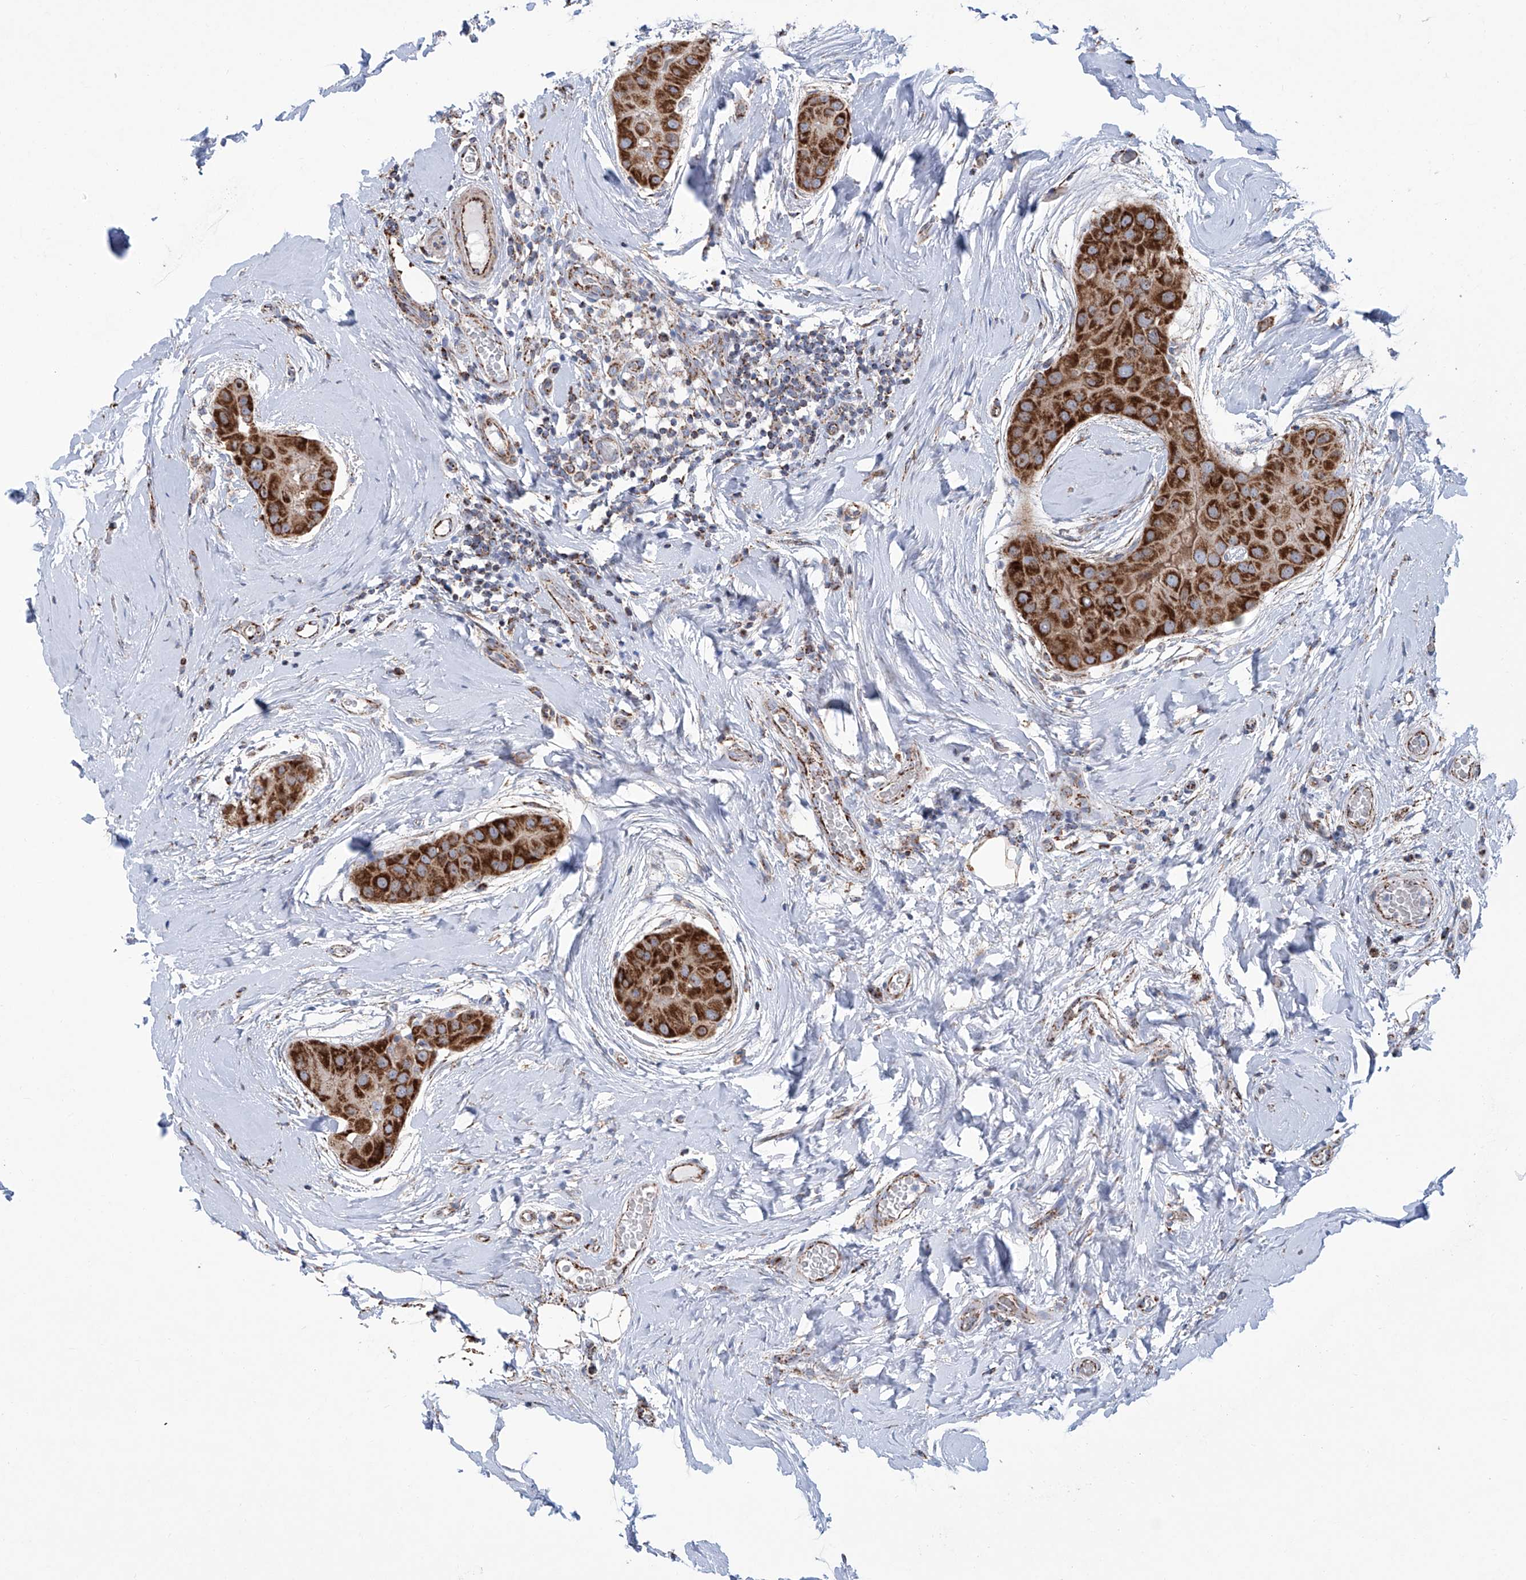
{"staining": {"intensity": "strong", "quantity": ">75%", "location": "cytoplasmic/membranous"}, "tissue": "thyroid cancer", "cell_type": "Tumor cells", "image_type": "cancer", "snomed": [{"axis": "morphology", "description": "Papillary adenocarcinoma, NOS"}, {"axis": "topography", "description": "Thyroid gland"}], "caption": "Strong cytoplasmic/membranous expression for a protein is present in about >75% of tumor cells of papillary adenocarcinoma (thyroid) using immunohistochemistry (IHC).", "gene": "ALDH6A1", "patient": {"sex": "male", "age": 33}}